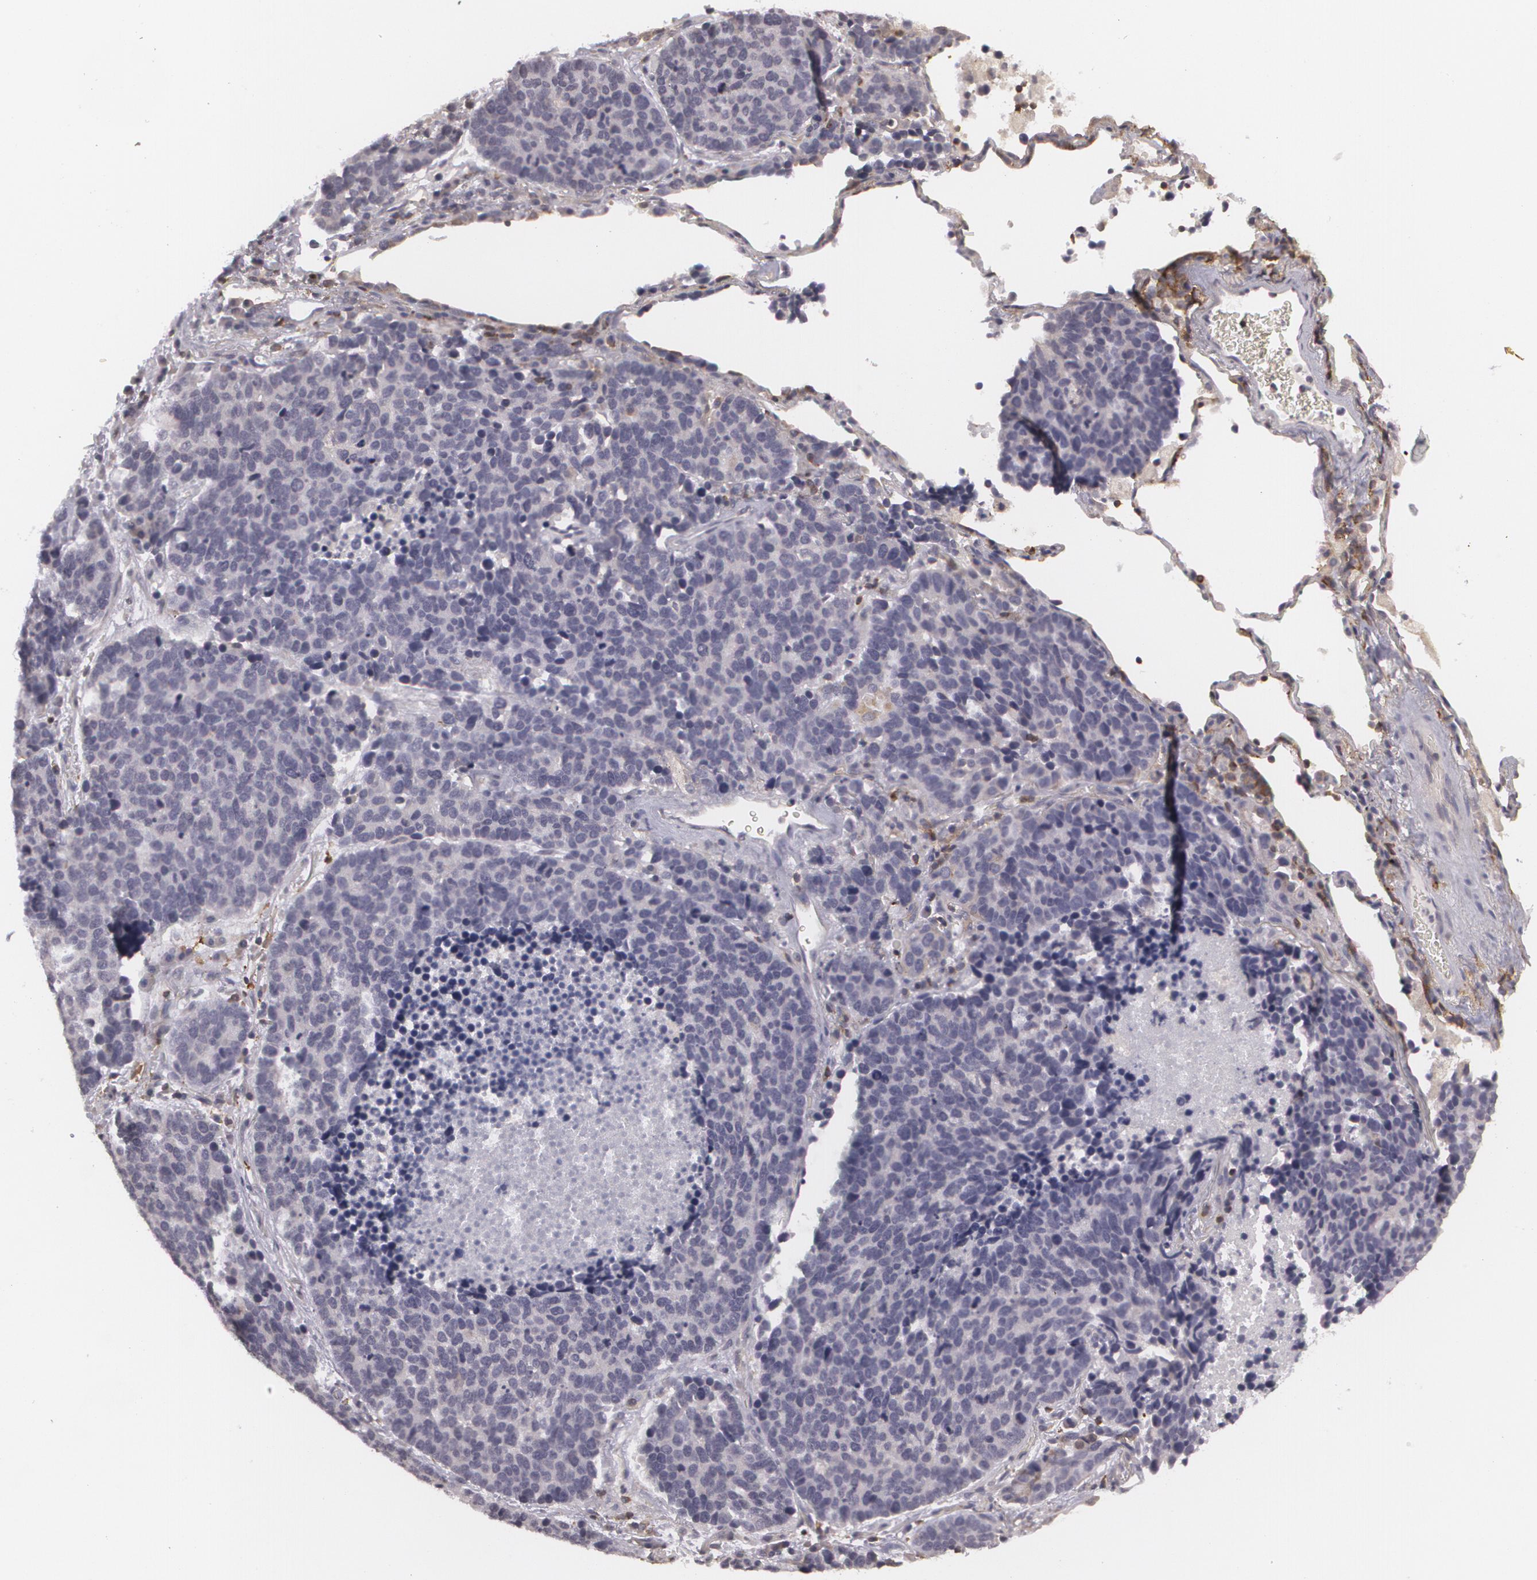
{"staining": {"intensity": "negative", "quantity": "none", "location": "none"}, "tissue": "lung cancer", "cell_type": "Tumor cells", "image_type": "cancer", "snomed": [{"axis": "morphology", "description": "Neoplasm, malignant, NOS"}, {"axis": "topography", "description": "Lung"}], "caption": "This is an immunohistochemistry (IHC) histopathology image of lung cancer. There is no staining in tumor cells.", "gene": "BIN1", "patient": {"sex": "female", "age": 75}}